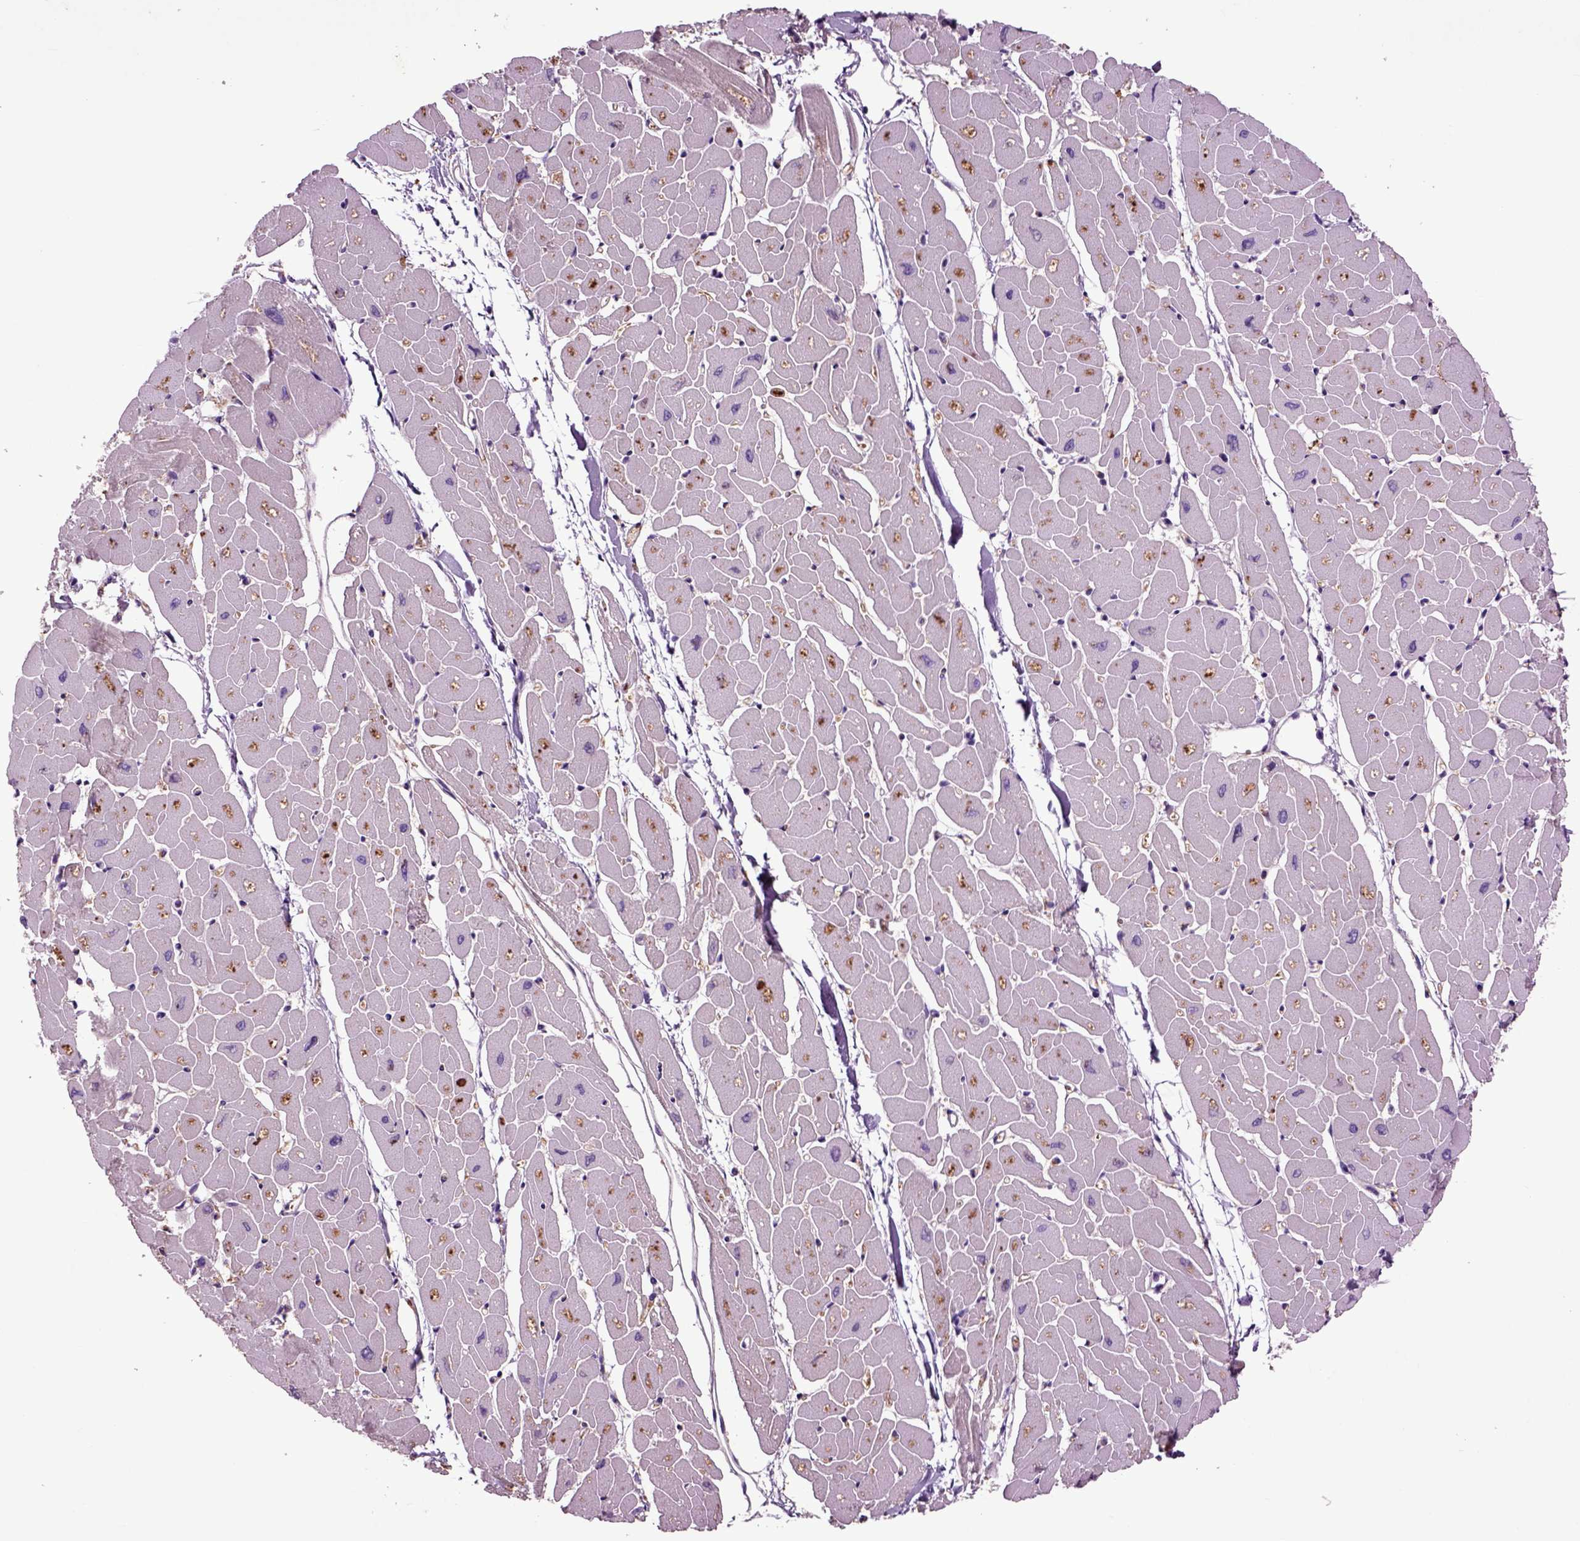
{"staining": {"intensity": "negative", "quantity": "none", "location": "none"}, "tissue": "heart muscle", "cell_type": "Cardiomyocytes", "image_type": "normal", "snomed": [{"axis": "morphology", "description": "Normal tissue, NOS"}, {"axis": "topography", "description": "Heart"}], "caption": "Immunohistochemistry (IHC) photomicrograph of normal human heart muscle stained for a protein (brown), which demonstrates no expression in cardiomyocytes.", "gene": "SPON1", "patient": {"sex": "male", "age": 57}}